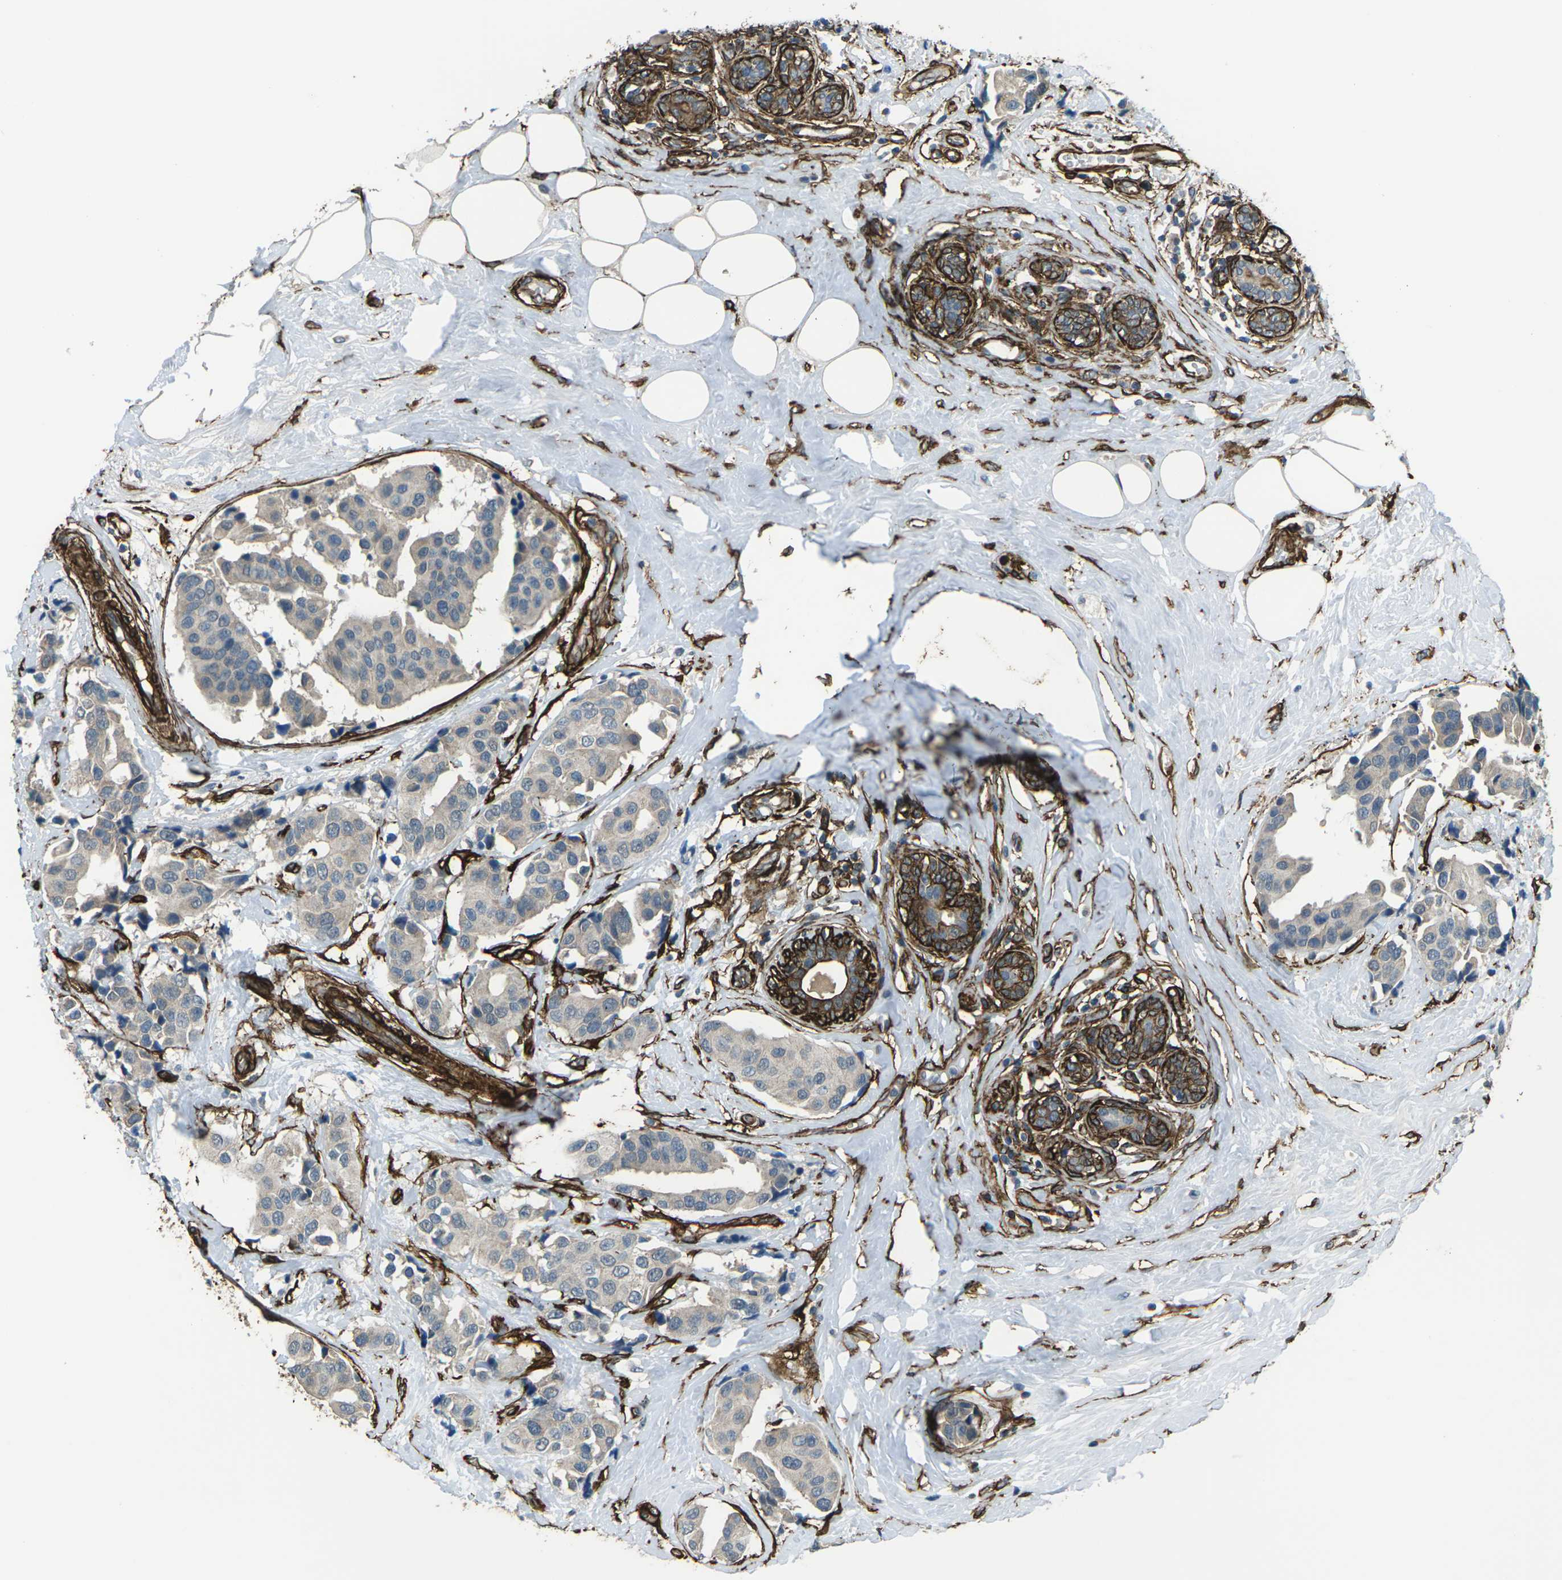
{"staining": {"intensity": "negative", "quantity": "none", "location": "none"}, "tissue": "breast cancer", "cell_type": "Tumor cells", "image_type": "cancer", "snomed": [{"axis": "morphology", "description": "Normal tissue, NOS"}, {"axis": "morphology", "description": "Duct carcinoma"}, {"axis": "topography", "description": "Breast"}], "caption": "This is an IHC micrograph of human invasive ductal carcinoma (breast). There is no staining in tumor cells.", "gene": "GRAMD1C", "patient": {"sex": "female", "age": 39}}